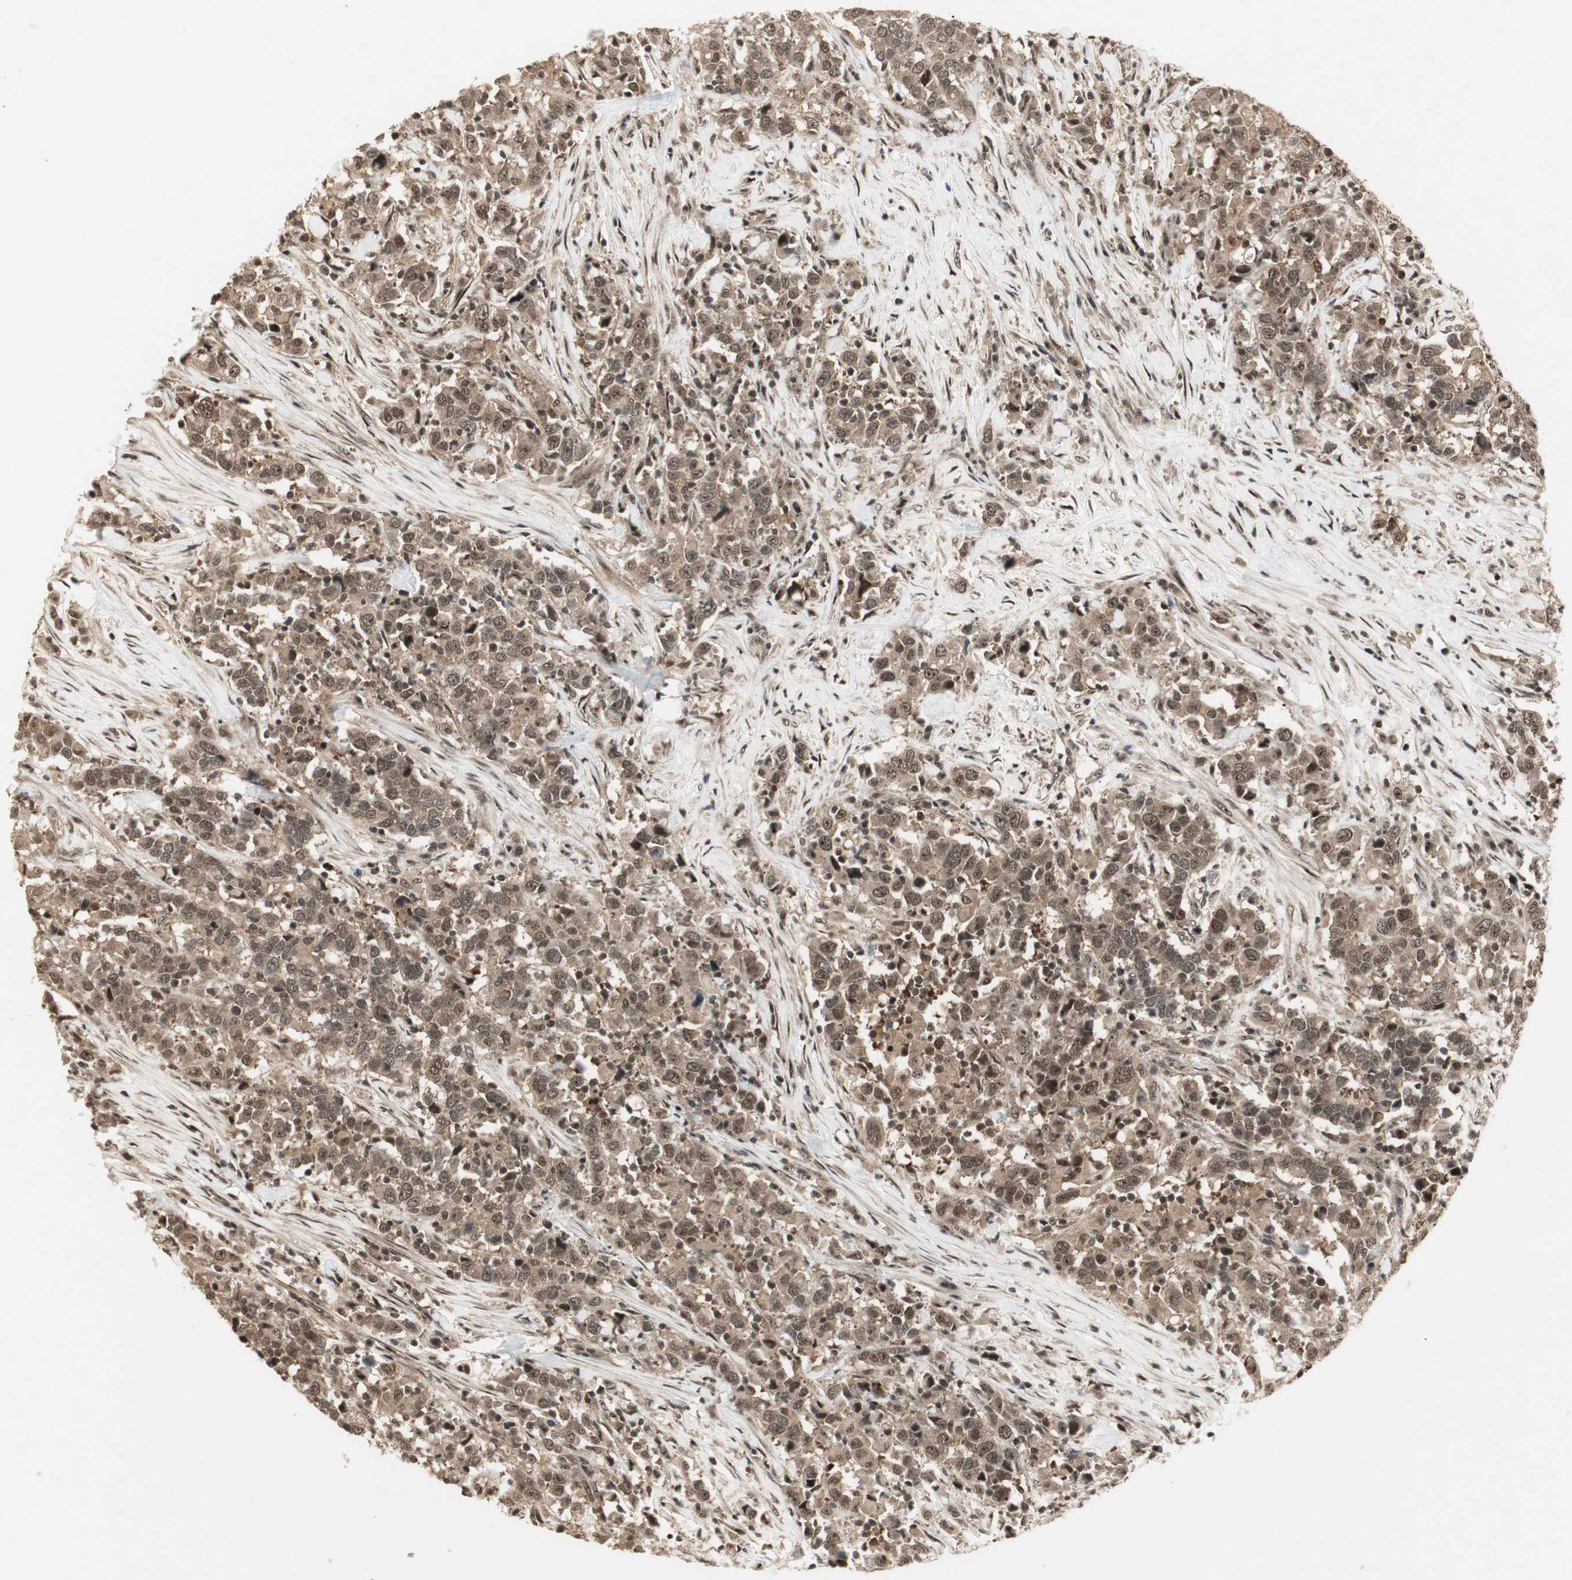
{"staining": {"intensity": "moderate", "quantity": ">75%", "location": "cytoplasmic/membranous,nuclear"}, "tissue": "urothelial cancer", "cell_type": "Tumor cells", "image_type": "cancer", "snomed": [{"axis": "morphology", "description": "Urothelial carcinoma, High grade"}, {"axis": "topography", "description": "Urinary bladder"}], "caption": "Tumor cells show medium levels of moderate cytoplasmic/membranous and nuclear expression in approximately >75% of cells in human urothelial cancer.", "gene": "CSNK2B", "patient": {"sex": "male", "age": 61}}